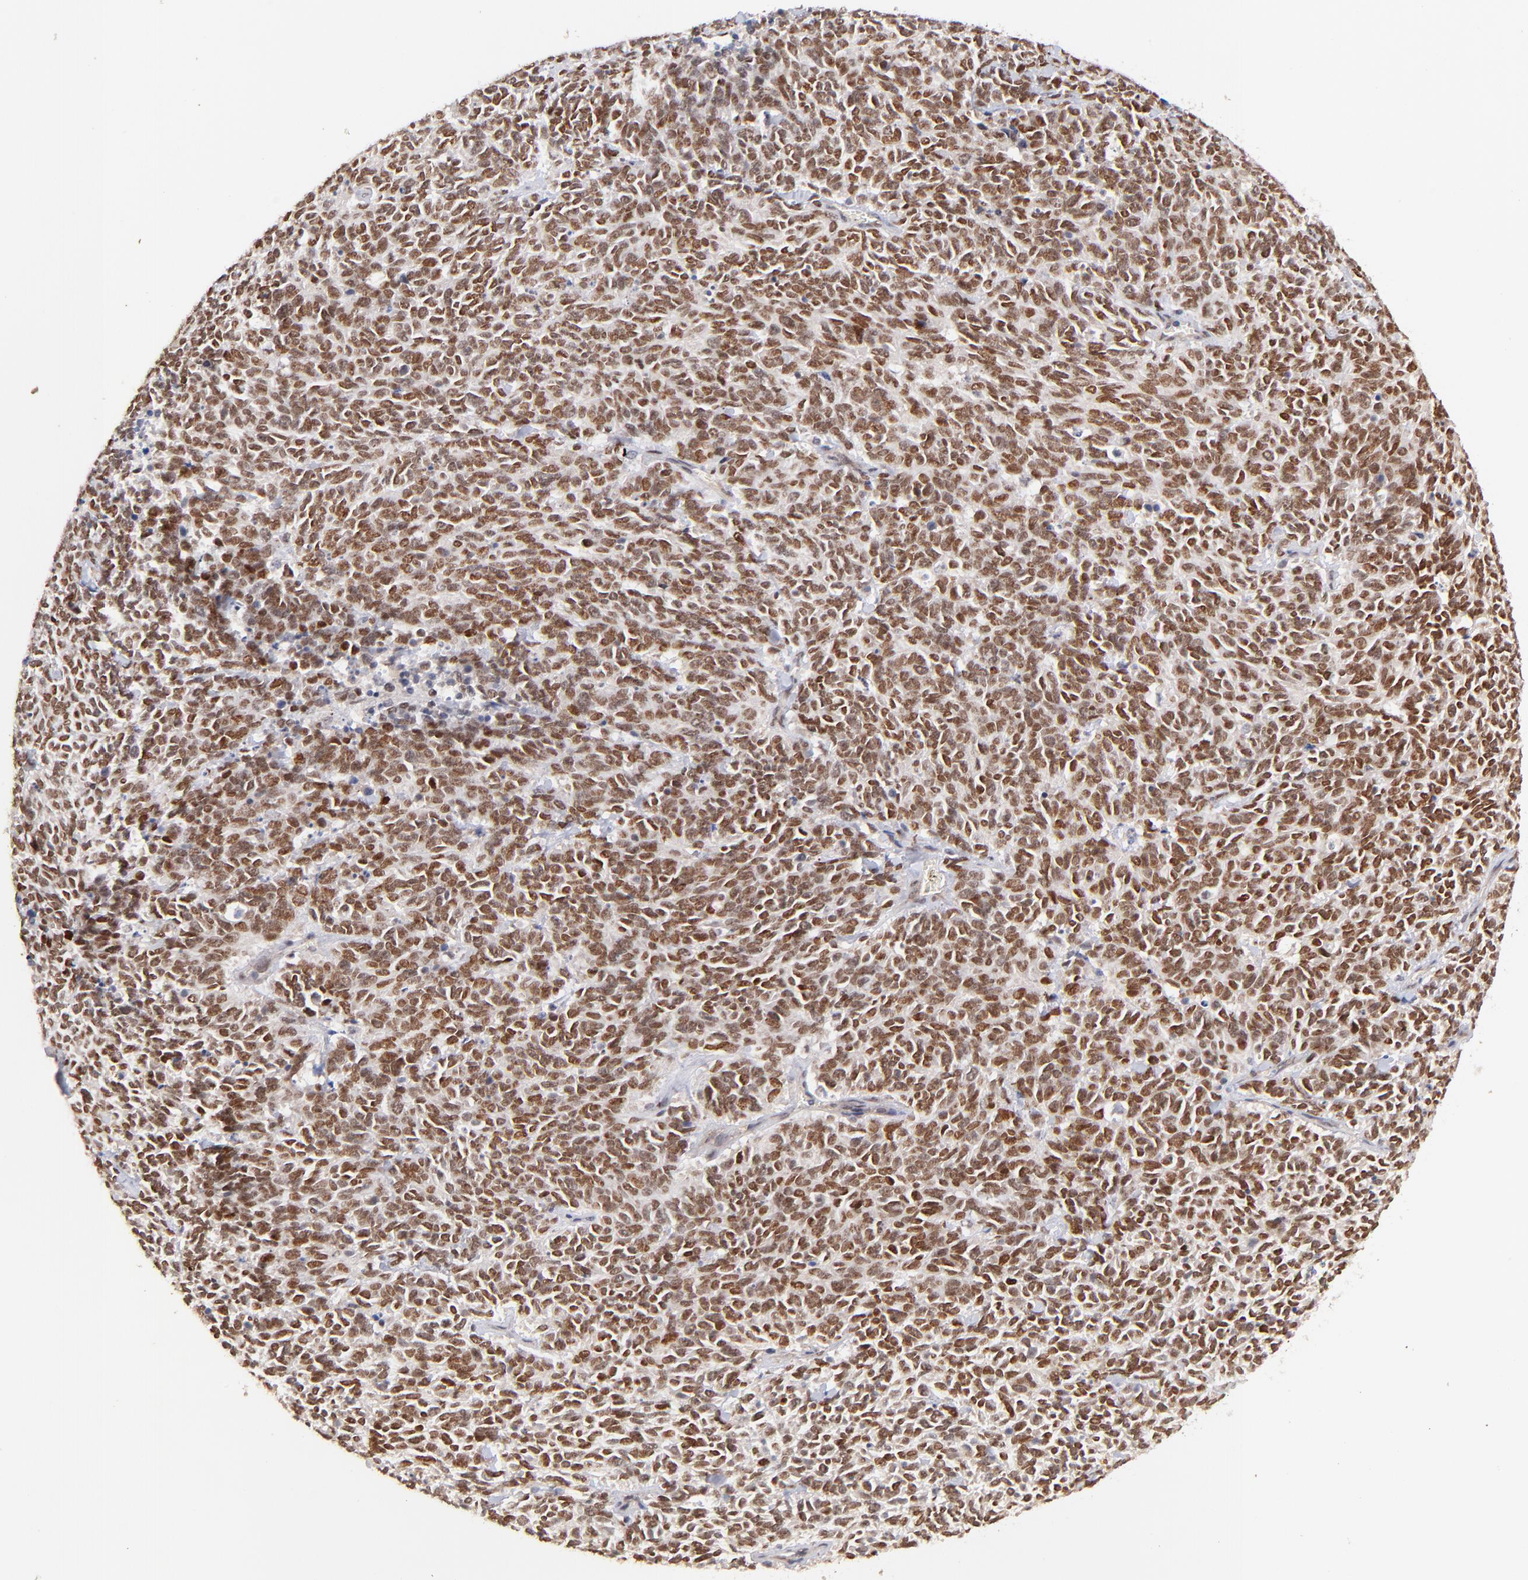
{"staining": {"intensity": "moderate", "quantity": ">75%", "location": "nuclear"}, "tissue": "lung cancer", "cell_type": "Tumor cells", "image_type": "cancer", "snomed": [{"axis": "morphology", "description": "Neoplasm, malignant, NOS"}, {"axis": "topography", "description": "Lung"}], "caption": "Neoplasm (malignant) (lung) was stained to show a protein in brown. There is medium levels of moderate nuclear positivity in approximately >75% of tumor cells.", "gene": "ZFP92", "patient": {"sex": "female", "age": 58}}